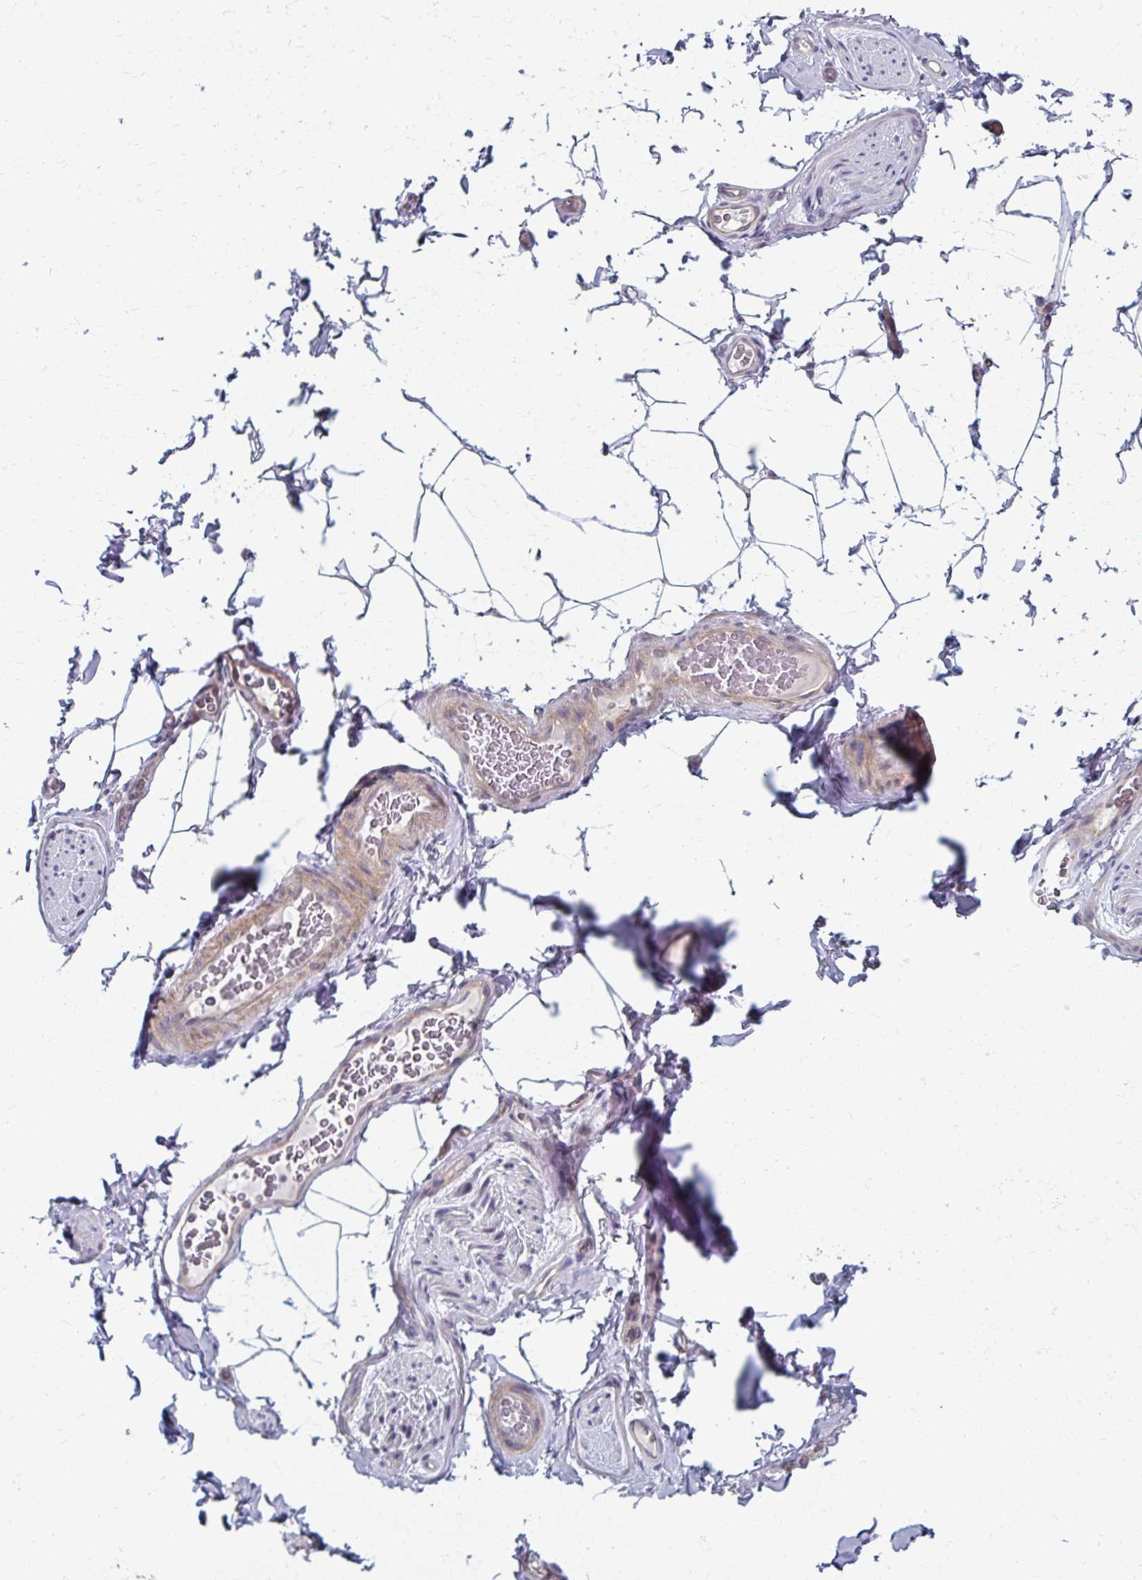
{"staining": {"intensity": "negative", "quantity": "none", "location": "none"}, "tissue": "adipose tissue", "cell_type": "Adipocytes", "image_type": "normal", "snomed": [{"axis": "morphology", "description": "Normal tissue, NOS"}, {"axis": "topography", "description": "Vascular tissue"}, {"axis": "topography", "description": "Peripheral nerve tissue"}], "caption": "IHC micrograph of benign adipose tissue: human adipose tissue stained with DAB displays no significant protein staining in adipocytes.", "gene": "ZNF555", "patient": {"sex": "male", "age": 41}}